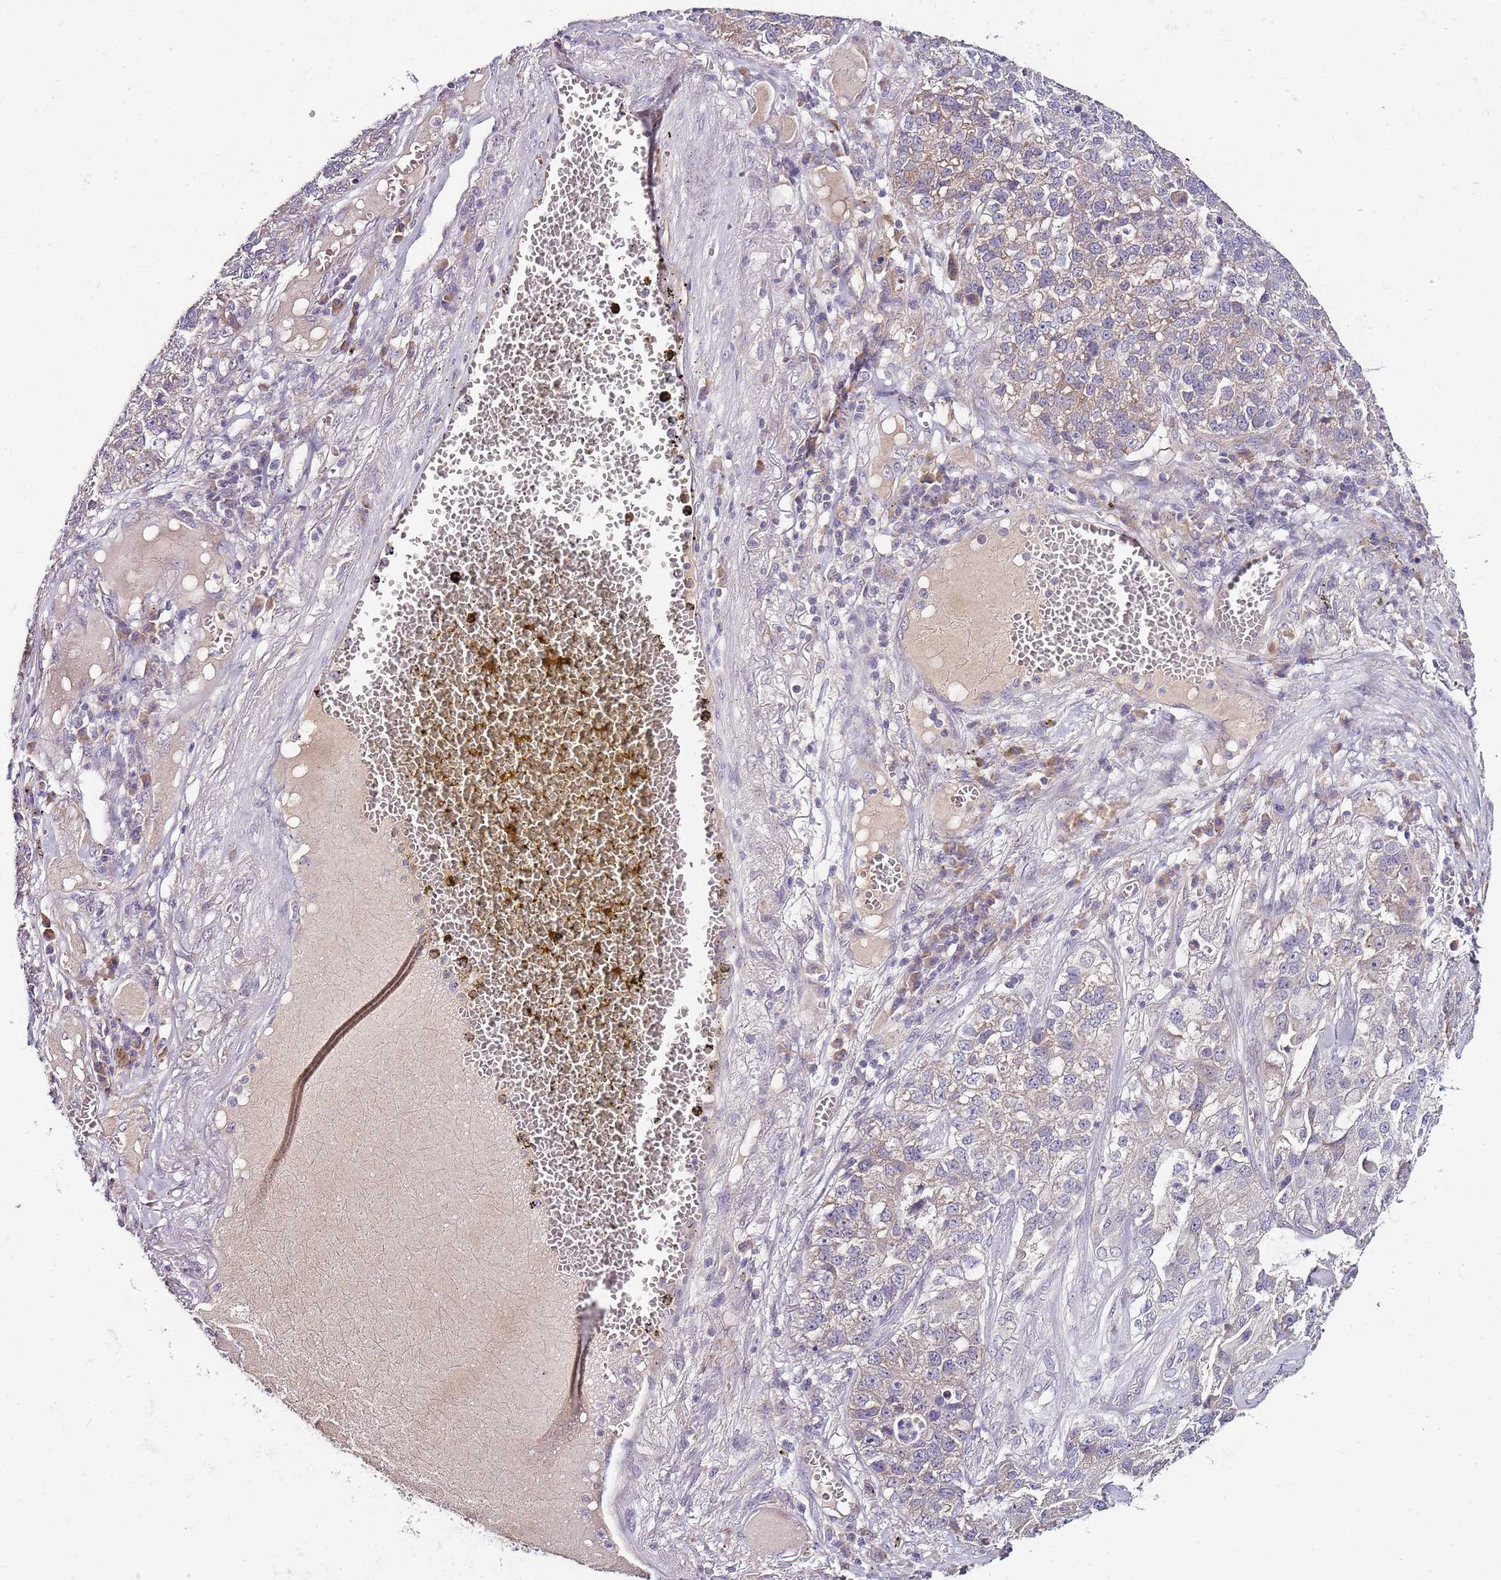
{"staining": {"intensity": "weak", "quantity": "<25%", "location": "cytoplasmic/membranous"}, "tissue": "lung cancer", "cell_type": "Tumor cells", "image_type": "cancer", "snomed": [{"axis": "morphology", "description": "Adenocarcinoma, NOS"}, {"axis": "topography", "description": "Lung"}], "caption": "Lung cancer (adenocarcinoma) stained for a protein using immunohistochemistry displays no positivity tumor cells.", "gene": "FBXL22", "patient": {"sex": "male", "age": 49}}